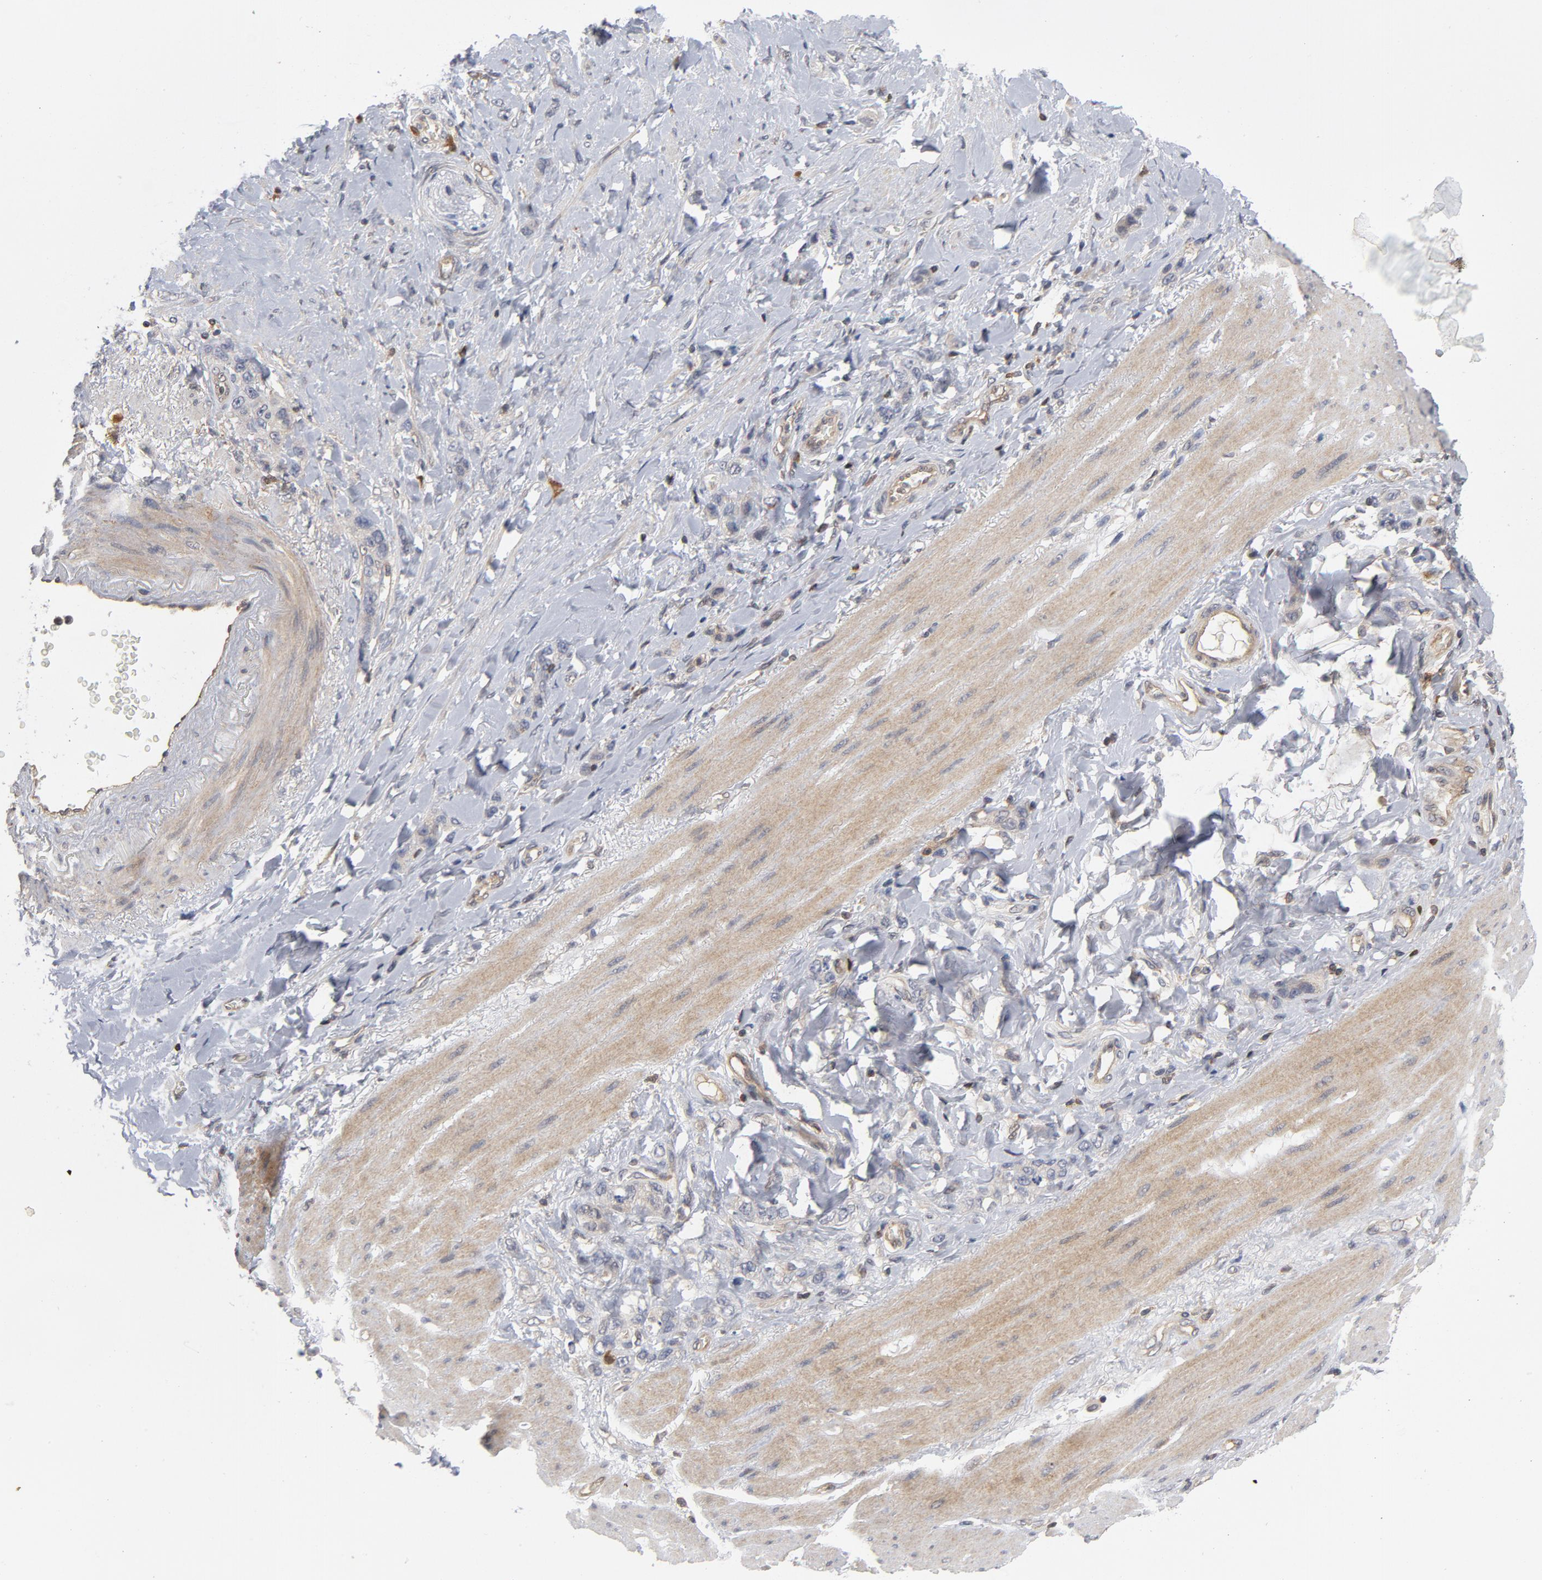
{"staining": {"intensity": "negative", "quantity": "none", "location": "none"}, "tissue": "stomach cancer", "cell_type": "Tumor cells", "image_type": "cancer", "snomed": [{"axis": "morphology", "description": "Normal tissue, NOS"}, {"axis": "morphology", "description": "Adenocarcinoma, NOS"}, {"axis": "topography", "description": "Stomach"}], "caption": "Tumor cells show no significant protein staining in stomach cancer (adenocarcinoma).", "gene": "TRADD", "patient": {"sex": "male", "age": 82}}